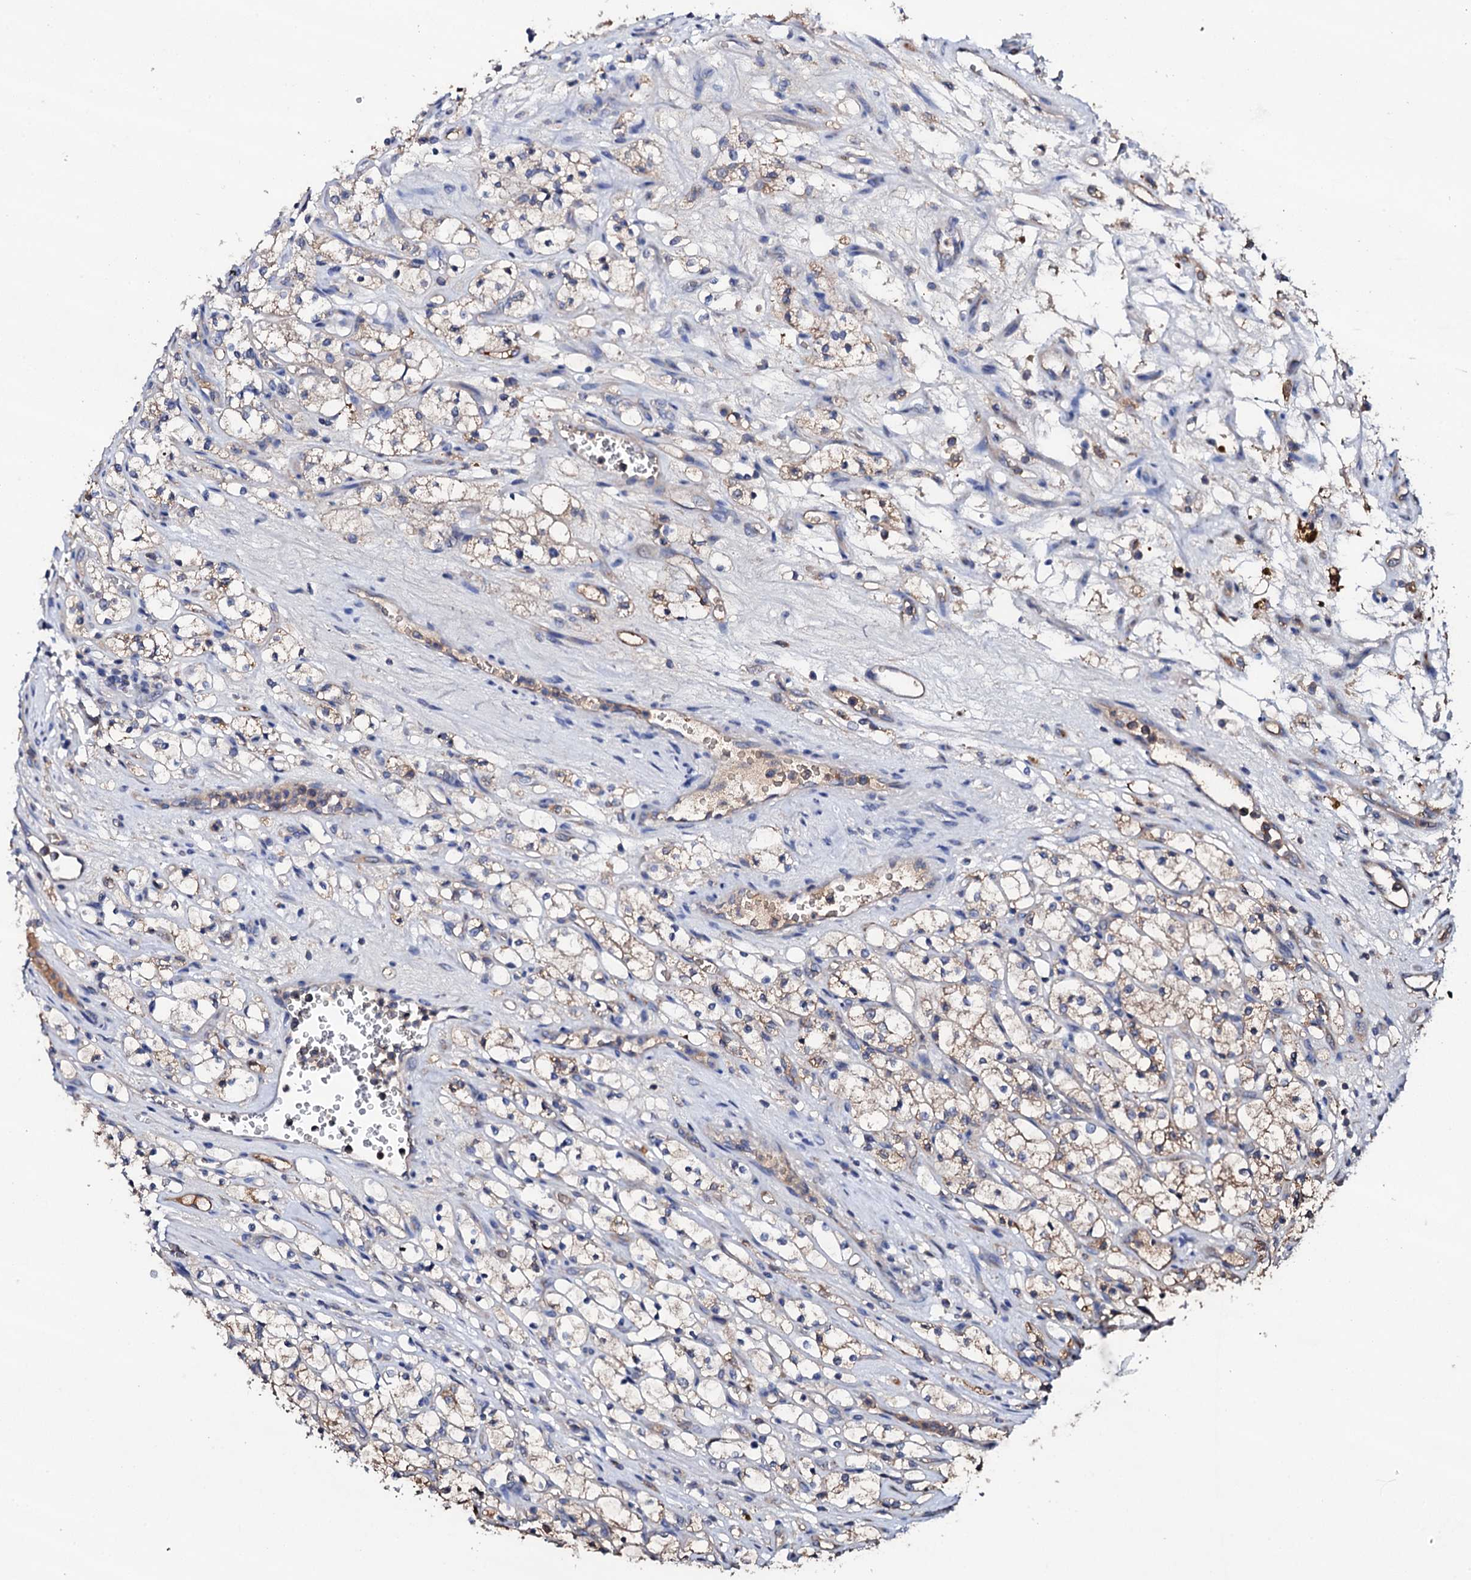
{"staining": {"intensity": "weak", "quantity": "<25%", "location": "cytoplasmic/membranous"}, "tissue": "renal cancer", "cell_type": "Tumor cells", "image_type": "cancer", "snomed": [{"axis": "morphology", "description": "Adenocarcinoma, NOS"}, {"axis": "topography", "description": "Kidney"}], "caption": "An image of human renal cancer (adenocarcinoma) is negative for staining in tumor cells. (DAB IHC with hematoxylin counter stain).", "gene": "TCAF2", "patient": {"sex": "female", "age": 69}}